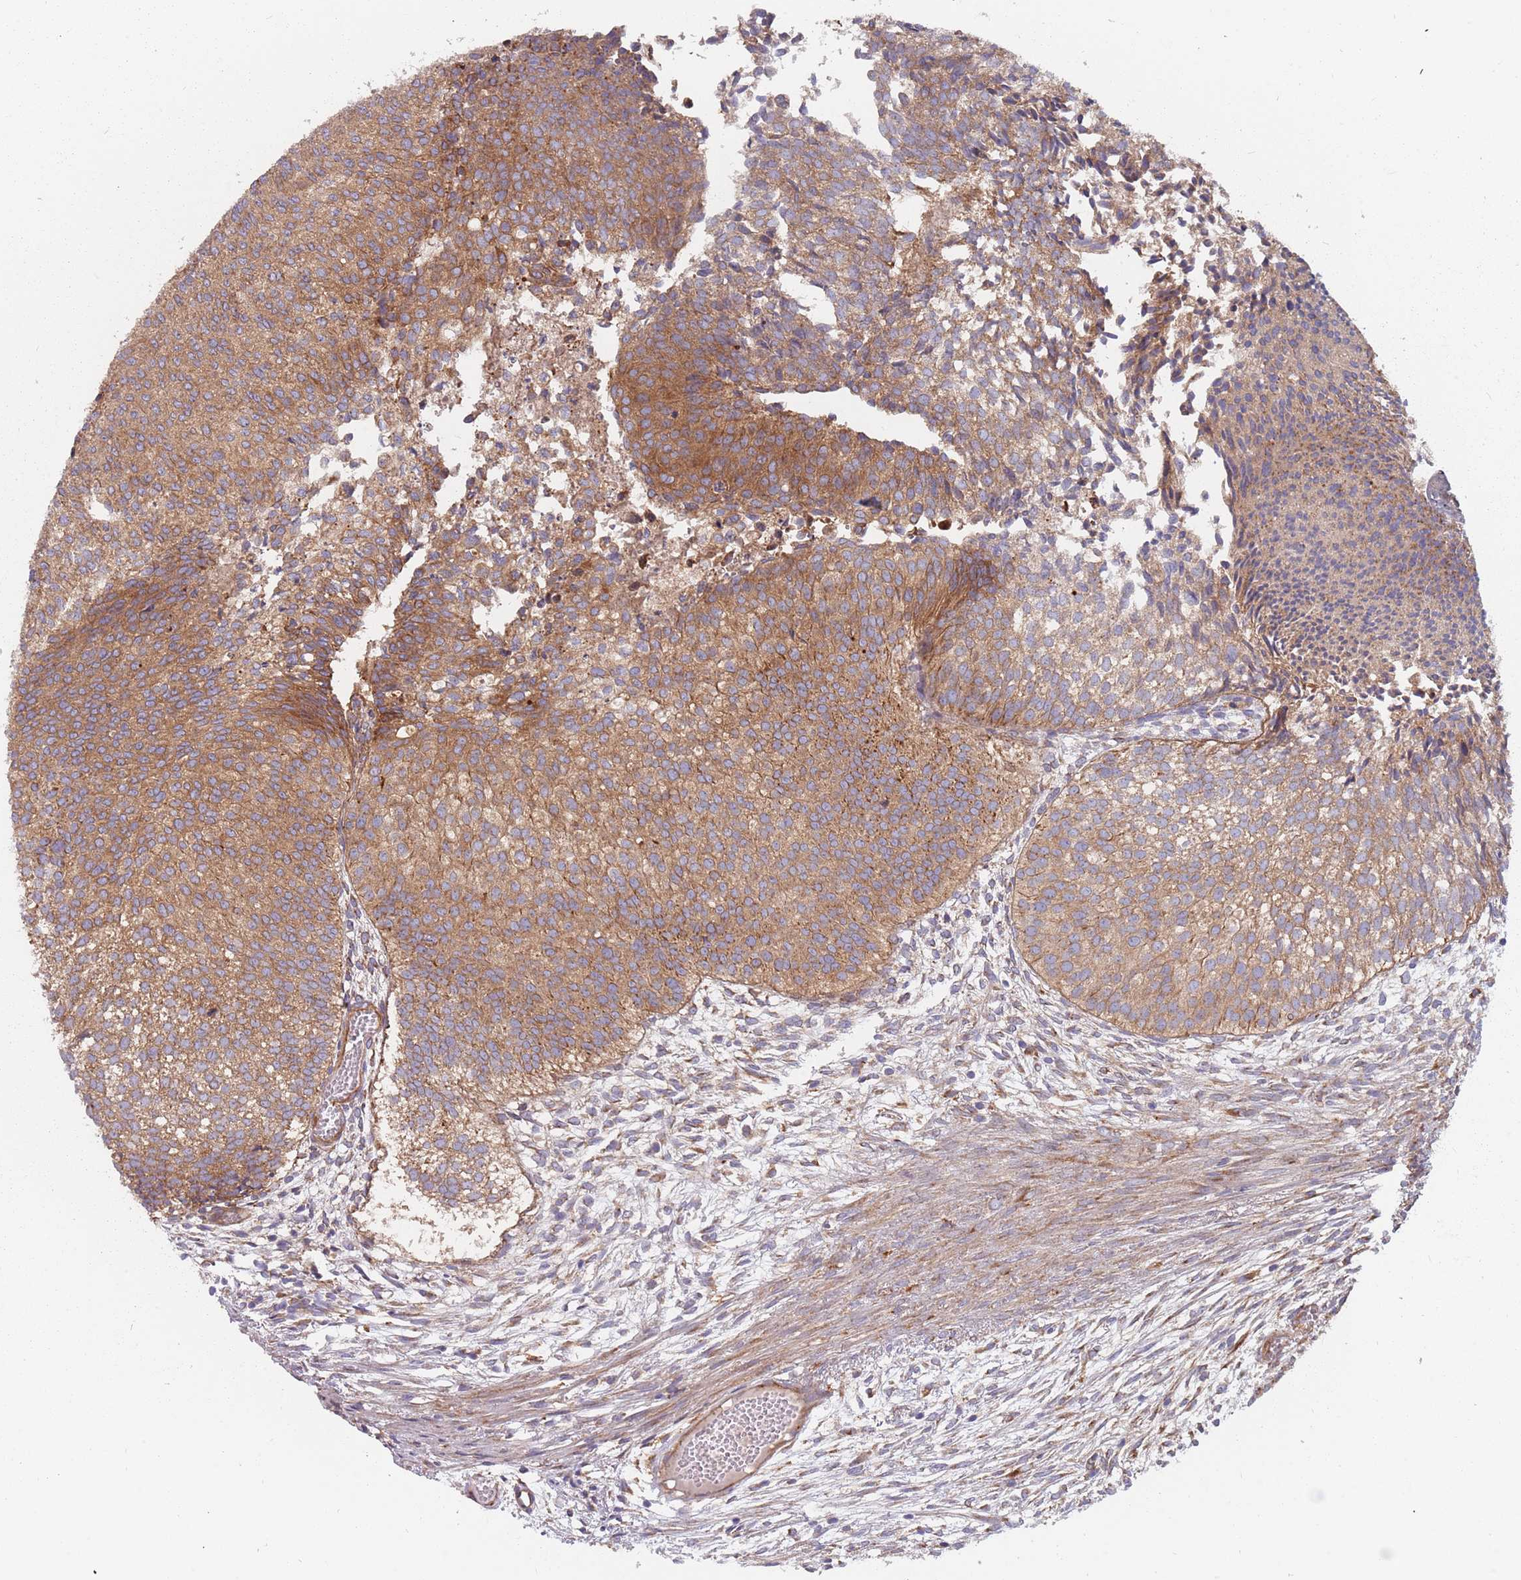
{"staining": {"intensity": "moderate", "quantity": ">75%", "location": "cytoplasmic/membranous"}, "tissue": "urothelial cancer", "cell_type": "Tumor cells", "image_type": "cancer", "snomed": [{"axis": "morphology", "description": "Urothelial carcinoma, Low grade"}, {"axis": "topography", "description": "Urinary bladder"}], "caption": "Moderate cytoplasmic/membranous expression is appreciated in approximately >75% of tumor cells in low-grade urothelial carcinoma.", "gene": "SPDL1", "patient": {"sex": "male", "age": 84}}